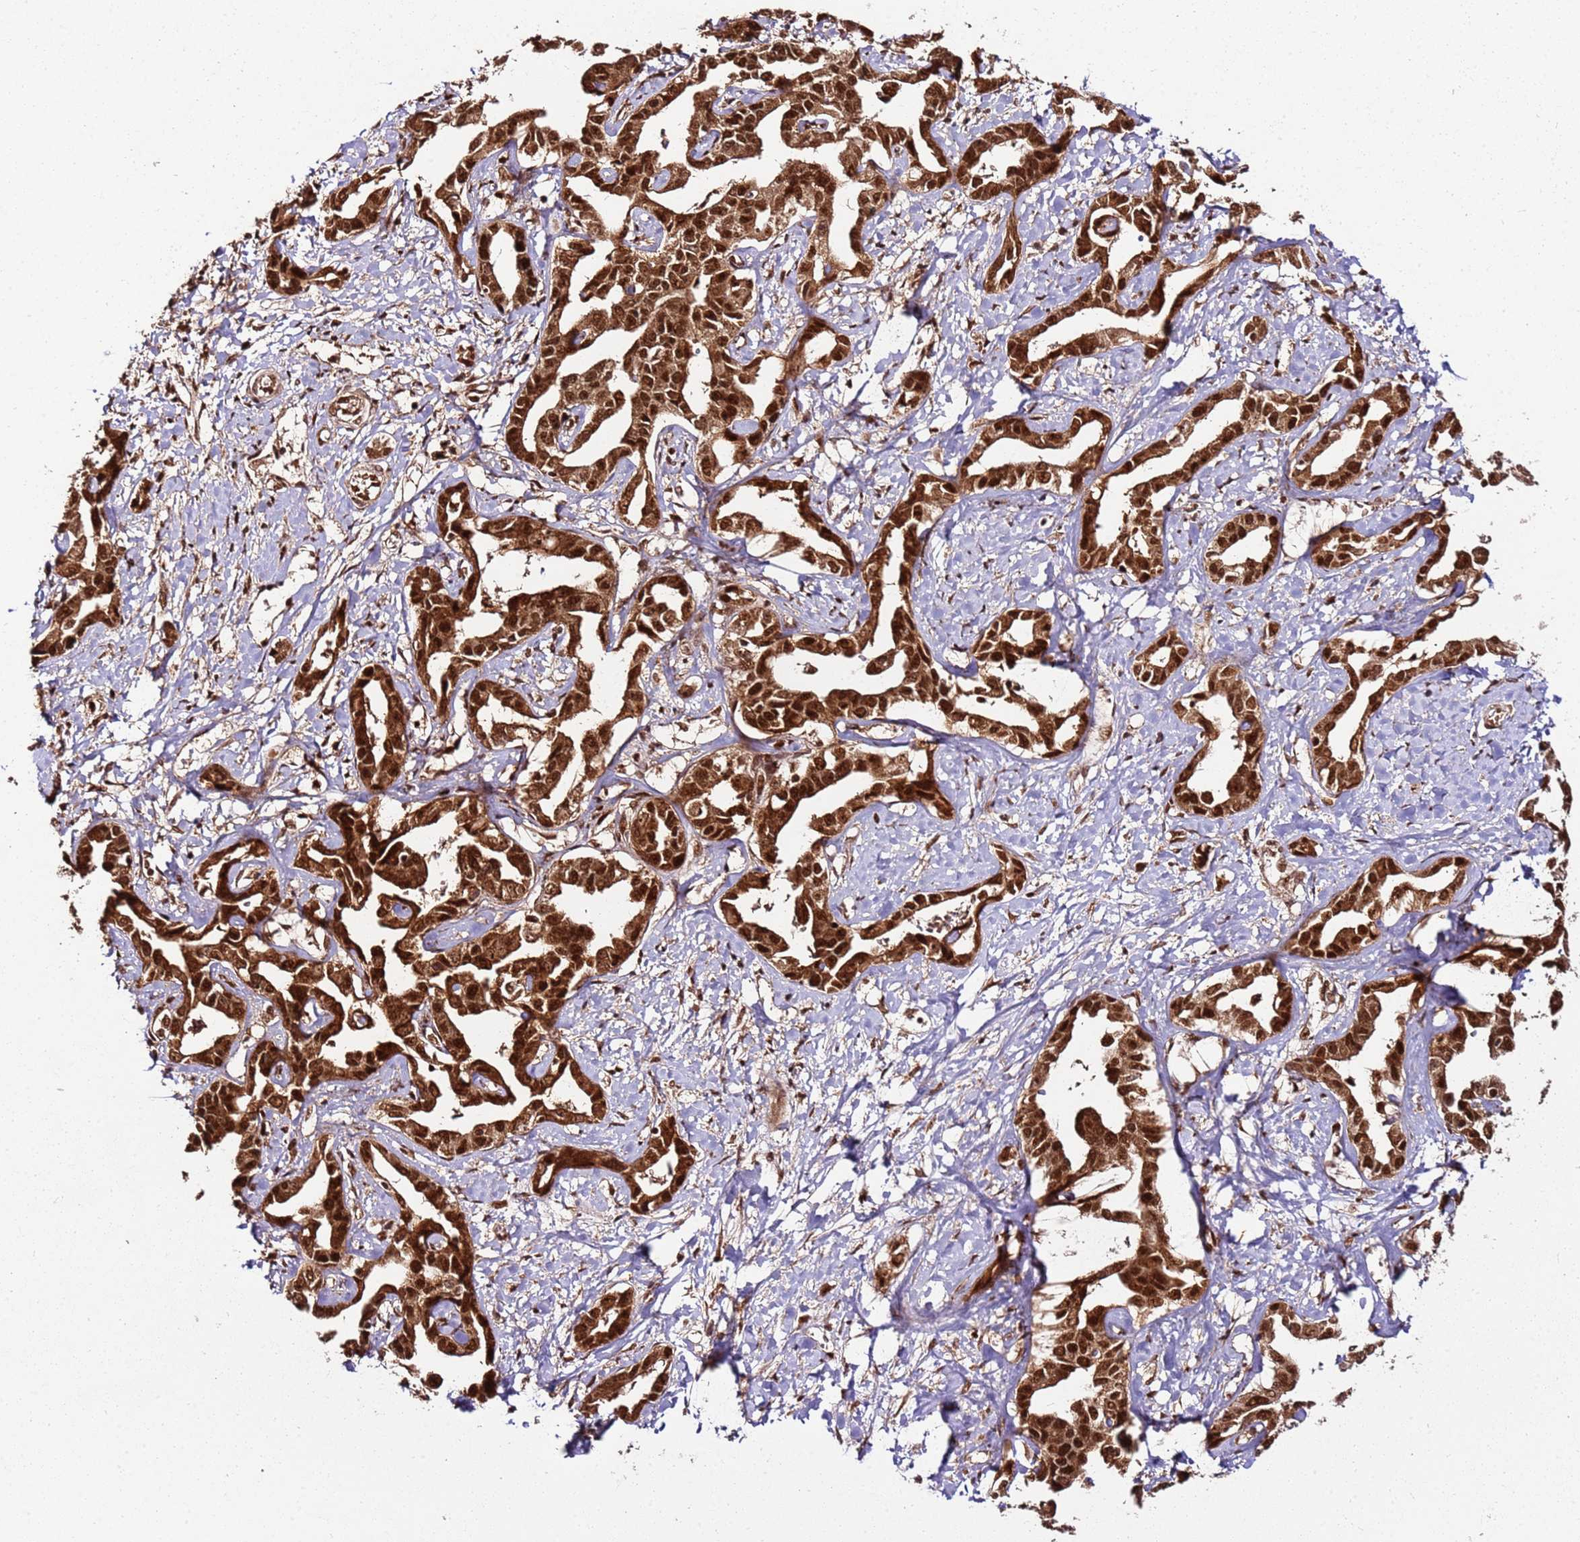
{"staining": {"intensity": "strong", "quantity": ">75%", "location": "cytoplasmic/membranous,nuclear"}, "tissue": "liver cancer", "cell_type": "Tumor cells", "image_type": "cancer", "snomed": [{"axis": "morphology", "description": "Cholangiocarcinoma"}, {"axis": "topography", "description": "Liver"}], "caption": "Protein staining shows strong cytoplasmic/membranous and nuclear expression in about >75% of tumor cells in liver cholangiocarcinoma.", "gene": "XRN2", "patient": {"sex": "male", "age": 59}}